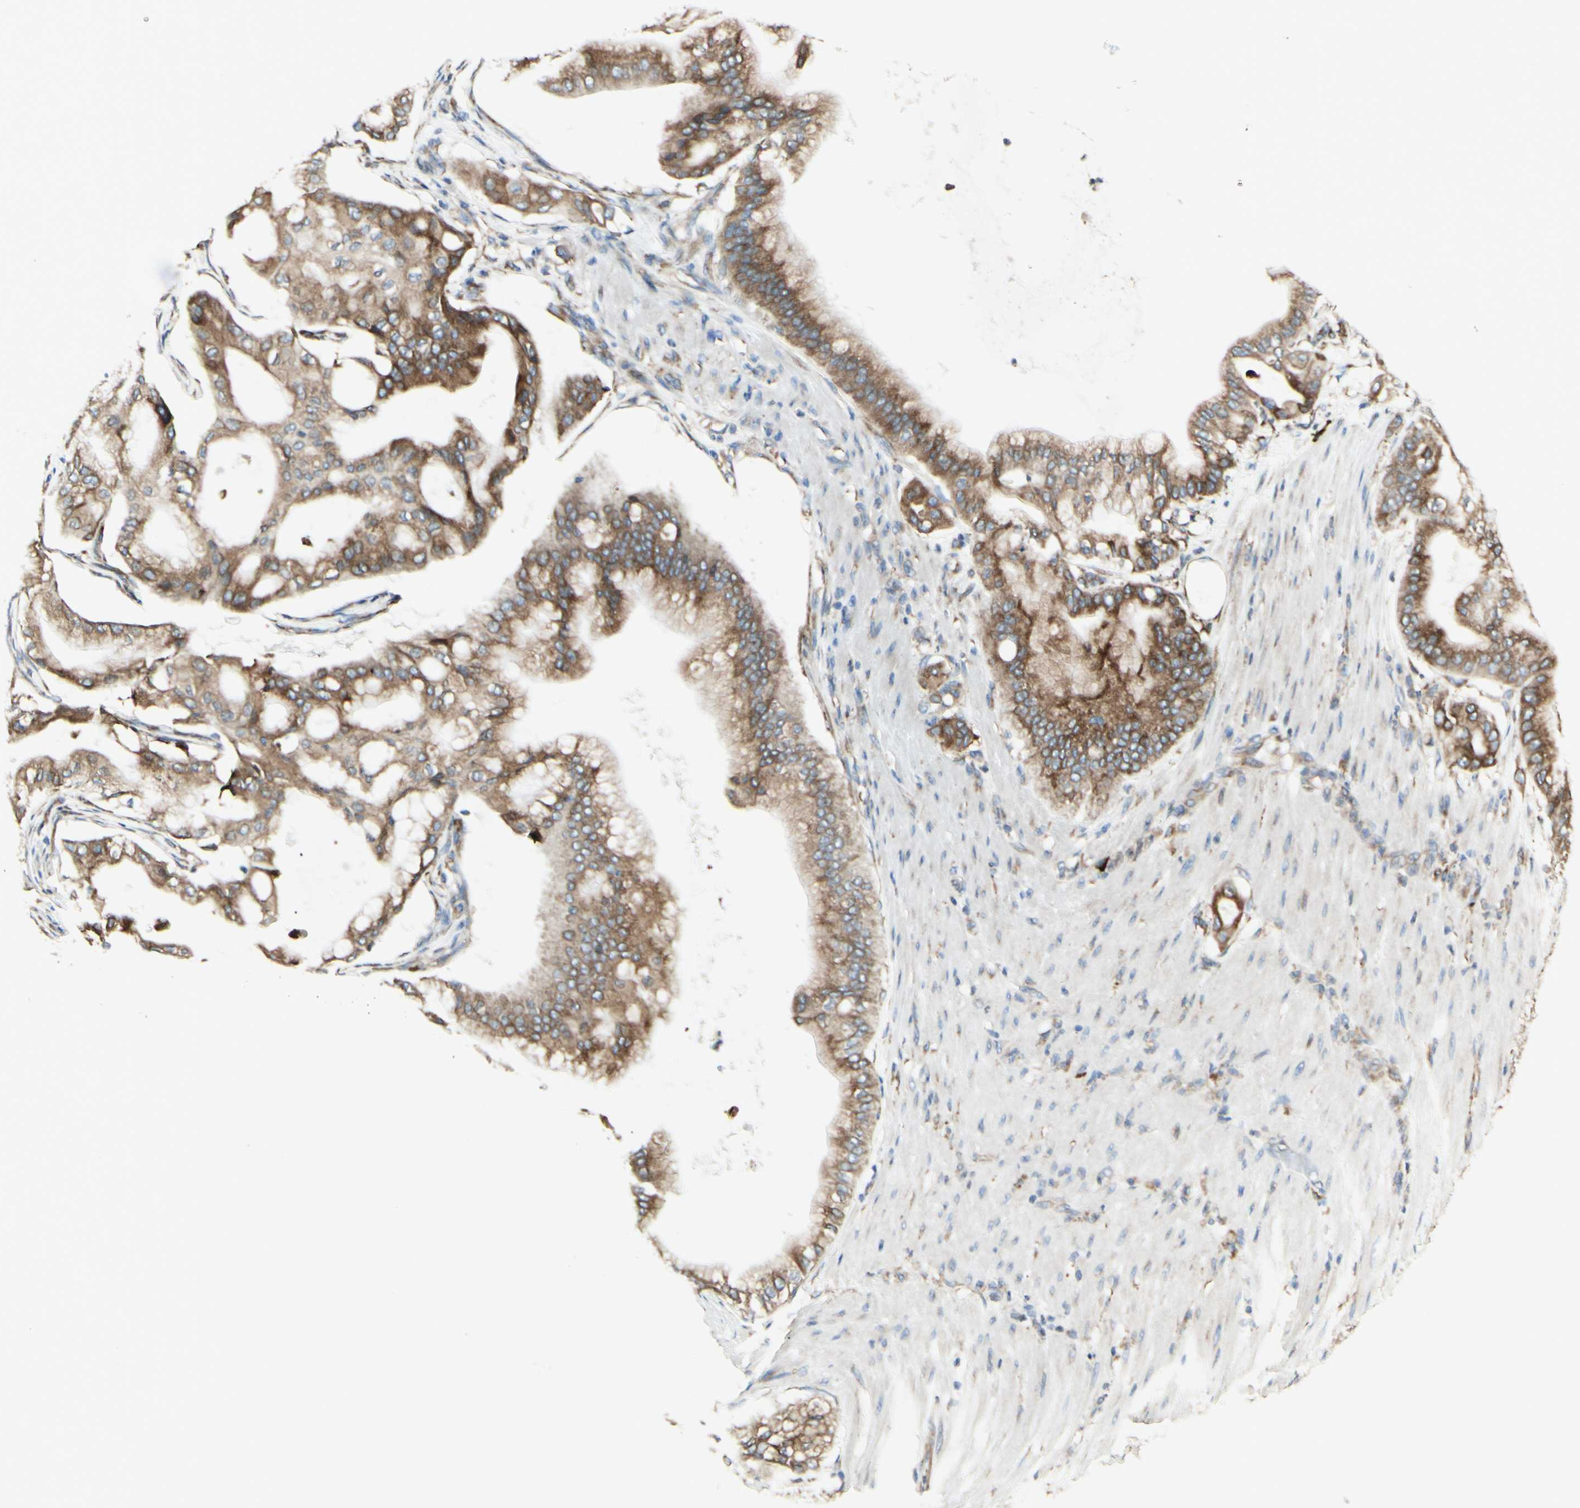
{"staining": {"intensity": "moderate", "quantity": ">75%", "location": "cytoplasmic/membranous"}, "tissue": "pancreatic cancer", "cell_type": "Tumor cells", "image_type": "cancer", "snomed": [{"axis": "morphology", "description": "Adenocarcinoma, NOS"}, {"axis": "morphology", "description": "Adenocarcinoma, metastatic, NOS"}, {"axis": "topography", "description": "Lymph node"}, {"axis": "topography", "description": "Pancreas"}, {"axis": "topography", "description": "Duodenum"}], "caption": "DAB immunohistochemical staining of human metastatic adenocarcinoma (pancreatic) reveals moderate cytoplasmic/membranous protein positivity in approximately >75% of tumor cells.", "gene": "DNAJB11", "patient": {"sex": "female", "age": 64}}